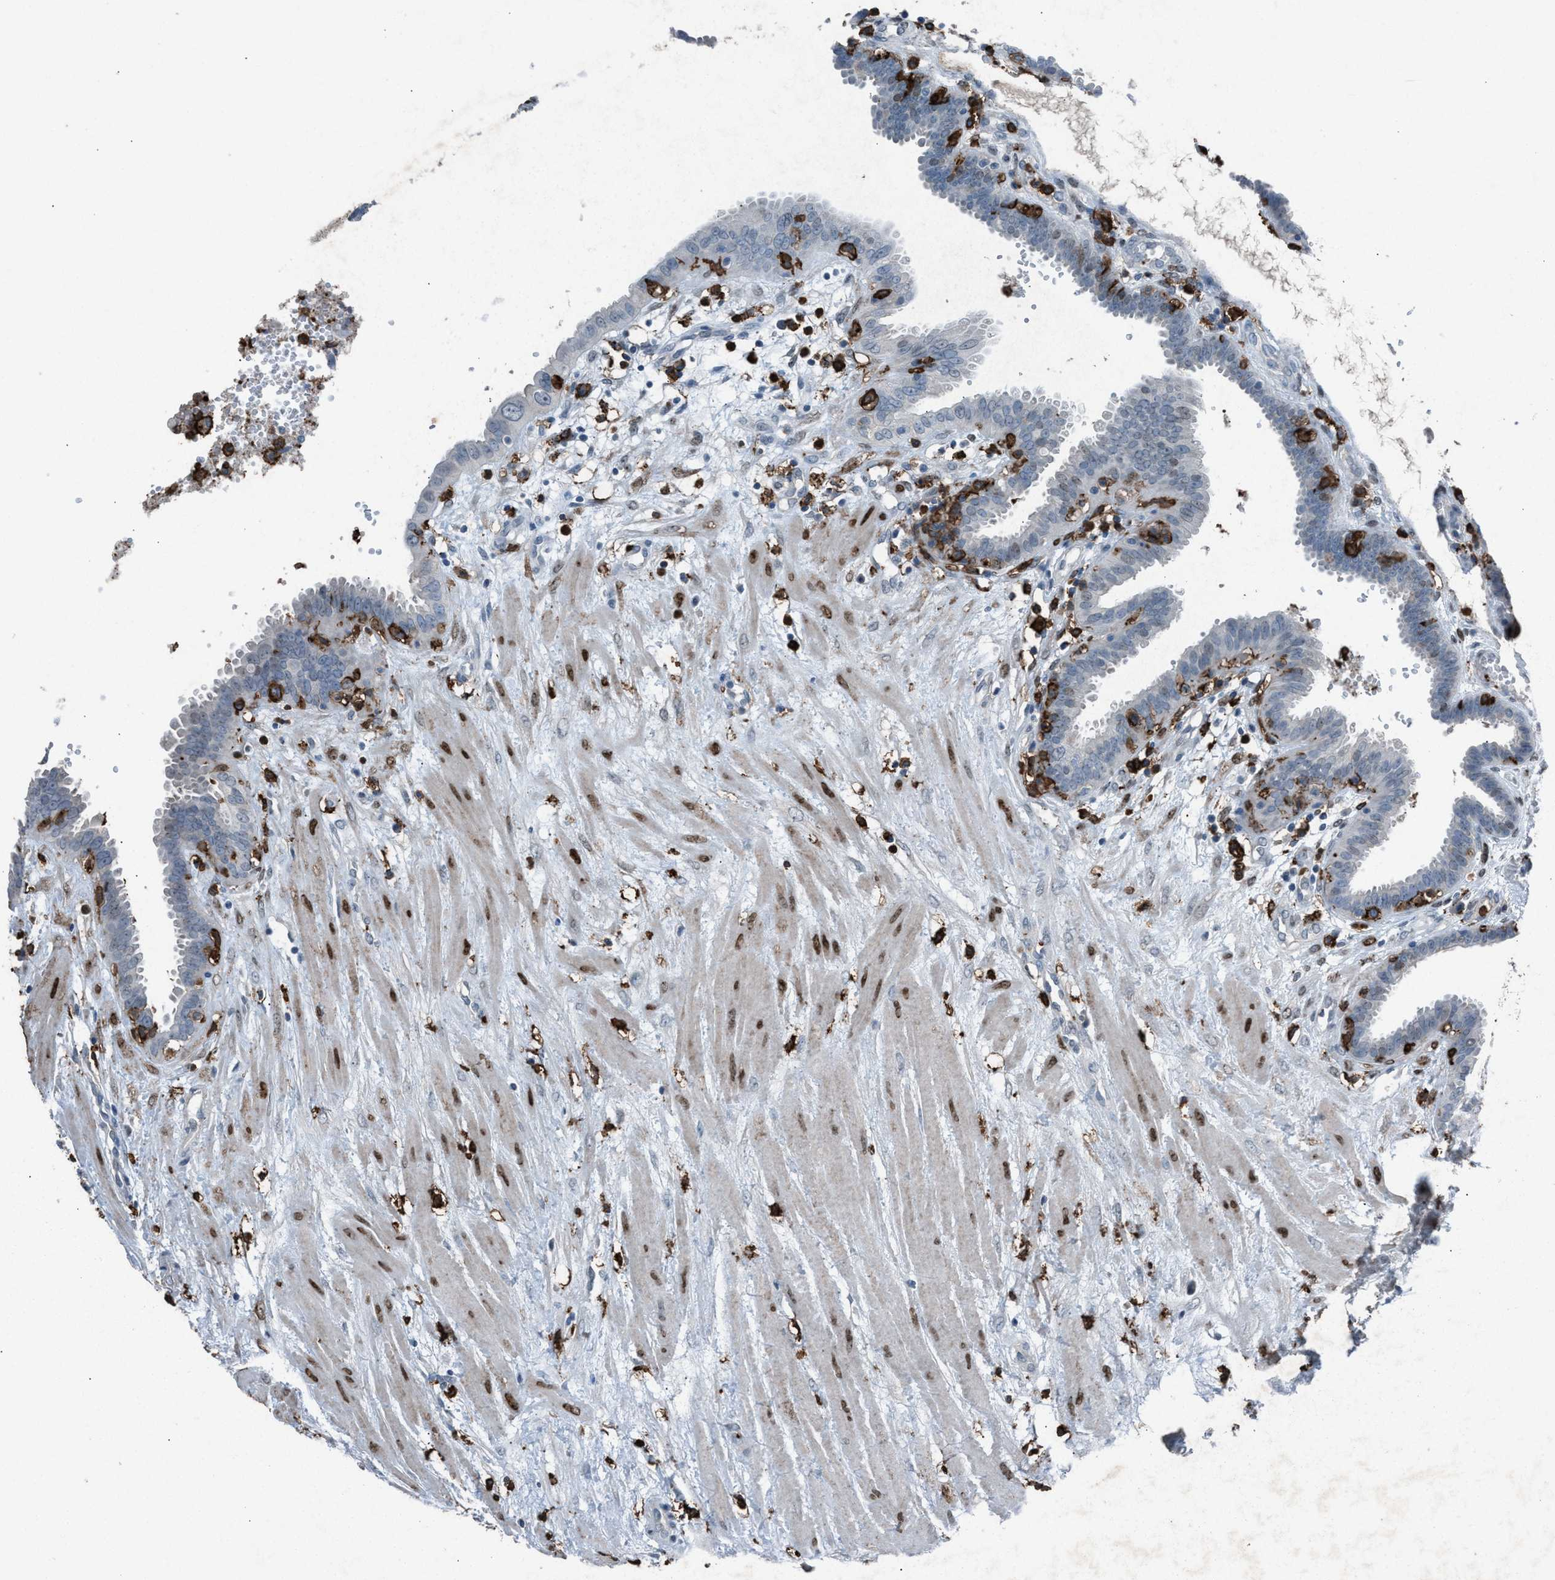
{"staining": {"intensity": "weak", "quantity": "<25%", "location": "cytoplasmic/membranous"}, "tissue": "fallopian tube", "cell_type": "Glandular cells", "image_type": "normal", "snomed": [{"axis": "morphology", "description": "Normal tissue, NOS"}, {"axis": "topography", "description": "Fallopian tube"}, {"axis": "topography", "description": "Placenta"}], "caption": "Human fallopian tube stained for a protein using IHC exhibits no positivity in glandular cells.", "gene": "FCER1G", "patient": {"sex": "female", "age": 32}}